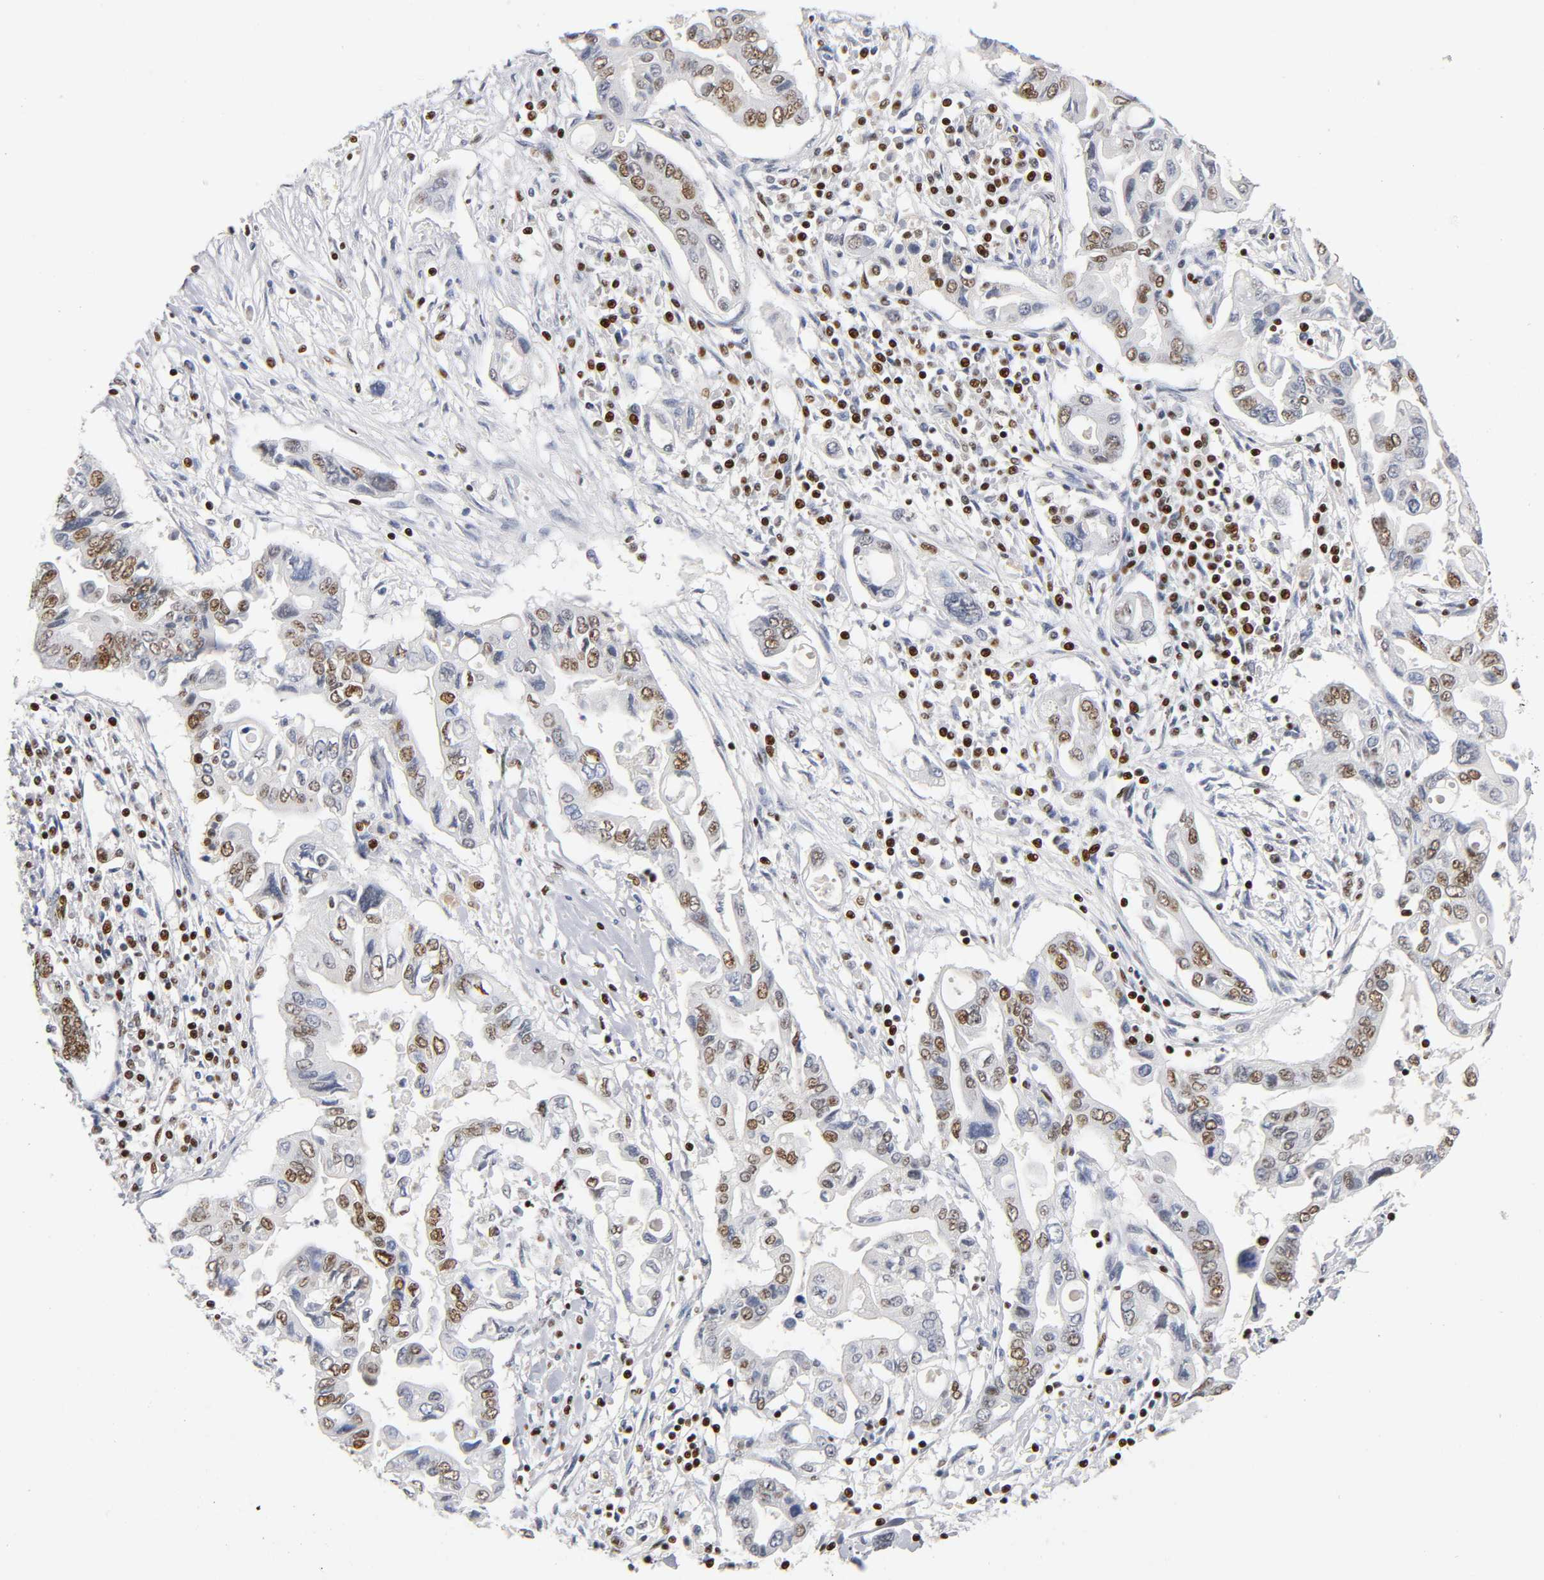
{"staining": {"intensity": "moderate", "quantity": "25%-75%", "location": "nuclear"}, "tissue": "pancreatic cancer", "cell_type": "Tumor cells", "image_type": "cancer", "snomed": [{"axis": "morphology", "description": "Adenocarcinoma, NOS"}, {"axis": "topography", "description": "Pancreas"}], "caption": "Moderate nuclear protein staining is appreciated in about 25%-75% of tumor cells in pancreatic cancer (adenocarcinoma). (DAB (3,3'-diaminobenzidine) IHC with brightfield microscopy, high magnification).", "gene": "SP3", "patient": {"sex": "female", "age": 57}}